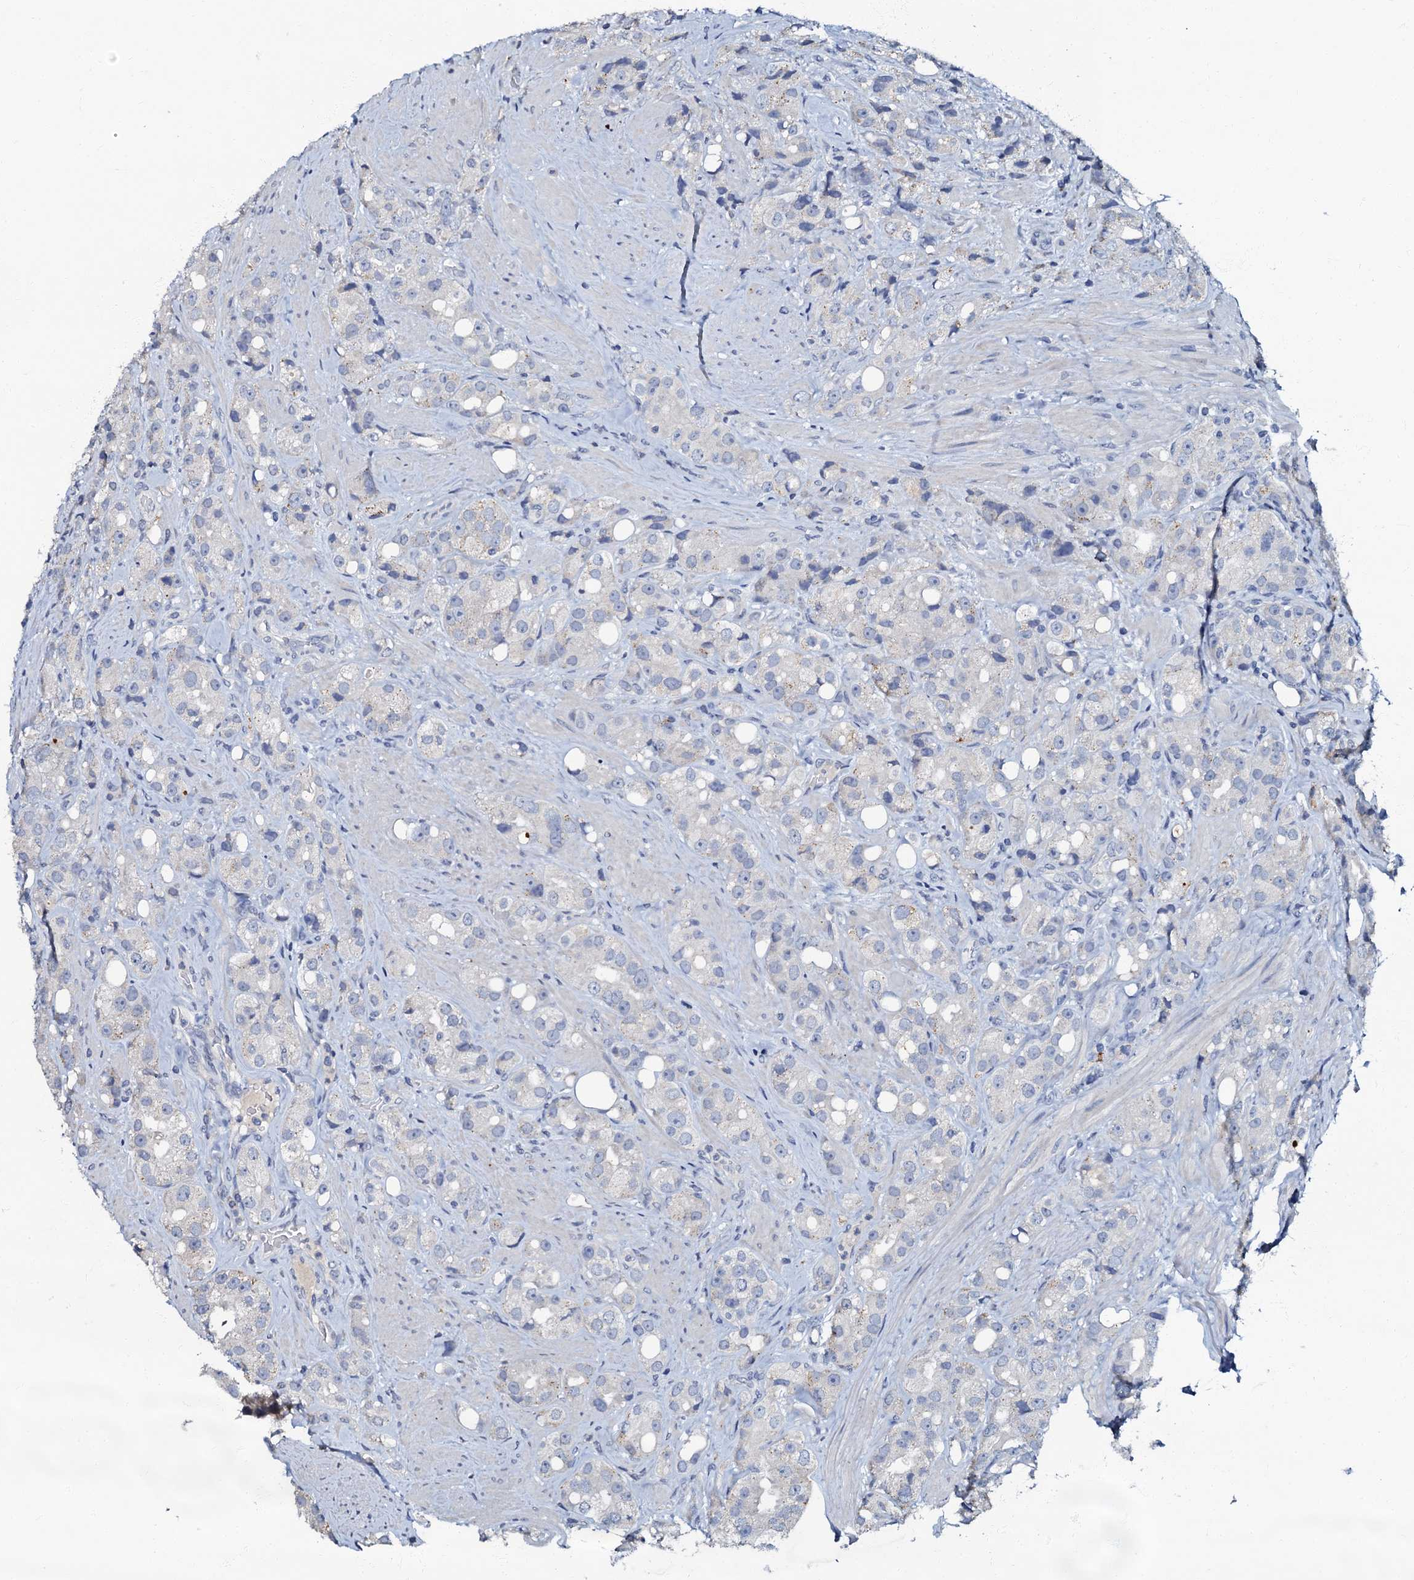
{"staining": {"intensity": "negative", "quantity": "none", "location": "none"}, "tissue": "prostate cancer", "cell_type": "Tumor cells", "image_type": "cancer", "snomed": [{"axis": "morphology", "description": "Adenocarcinoma, NOS"}, {"axis": "topography", "description": "Prostate"}], "caption": "Immunohistochemical staining of human adenocarcinoma (prostate) displays no significant positivity in tumor cells. Nuclei are stained in blue.", "gene": "OLAH", "patient": {"sex": "male", "age": 79}}